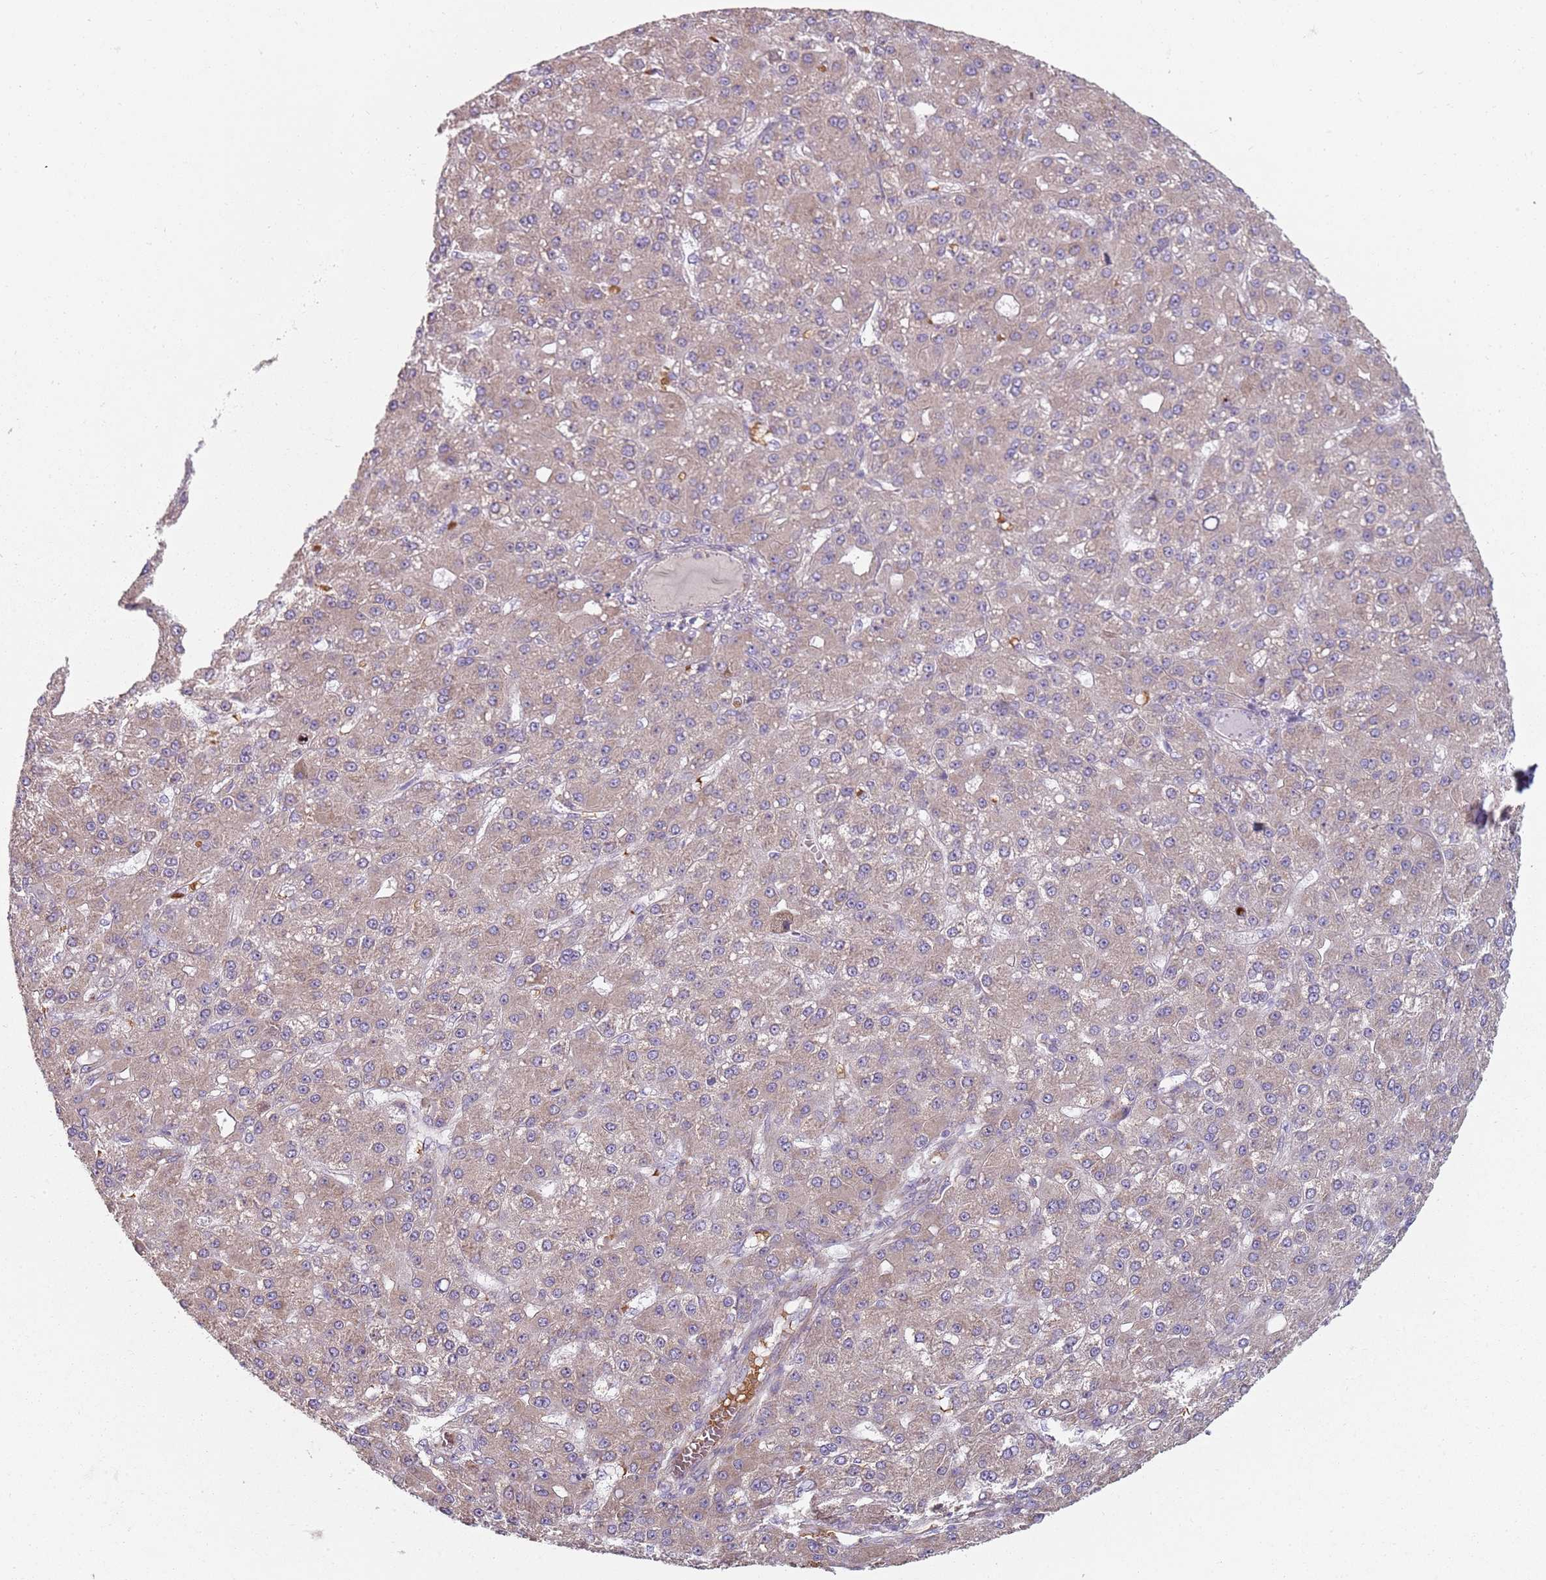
{"staining": {"intensity": "weak", "quantity": "25%-75%", "location": "cytoplasmic/membranous"}, "tissue": "liver cancer", "cell_type": "Tumor cells", "image_type": "cancer", "snomed": [{"axis": "morphology", "description": "Carcinoma, Hepatocellular, NOS"}, {"axis": "topography", "description": "Liver"}], "caption": "Liver hepatocellular carcinoma was stained to show a protein in brown. There is low levels of weak cytoplasmic/membranous staining in about 25%-75% of tumor cells. The protein of interest is shown in brown color, while the nuclei are stained blue.", "gene": "SPATA2", "patient": {"sex": "male", "age": 67}}